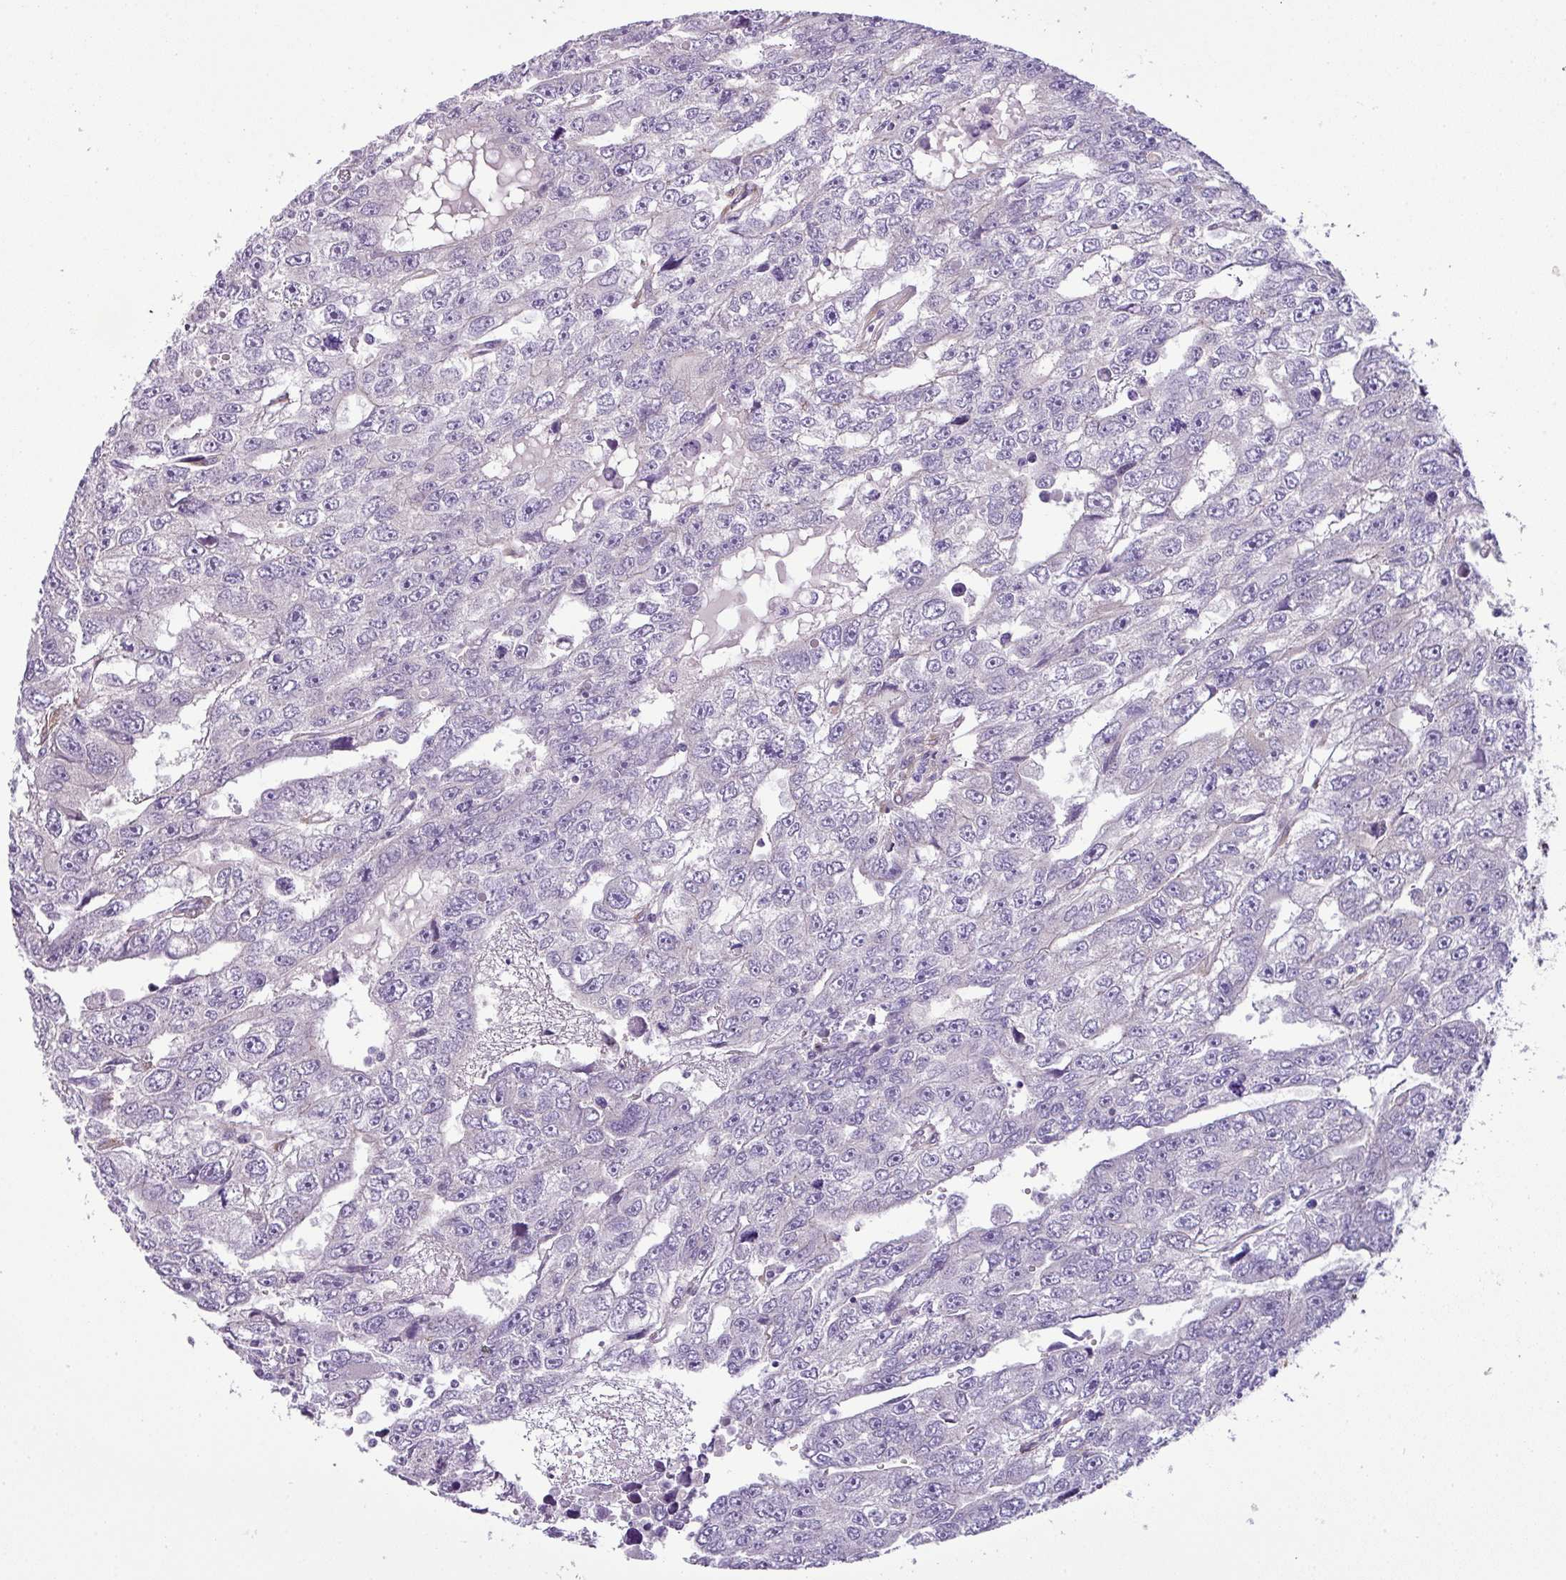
{"staining": {"intensity": "negative", "quantity": "none", "location": "none"}, "tissue": "testis cancer", "cell_type": "Tumor cells", "image_type": "cancer", "snomed": [{"axis": "morphology", "description": "Carcinoma, Embryonal, NOS"}, {"axis": "topography", "description": "Testis"}], "caption": "Micrograph shows no significant protein positivity in tumor cells of embryonal carcinoma (testis). (DAB (3,3'-diaminobenzidine) immunohistochemistry (IHC) with hematoxylin counter stain).", "gene": "PARD6G", "patient": {"sex": "male", "age": 20}}